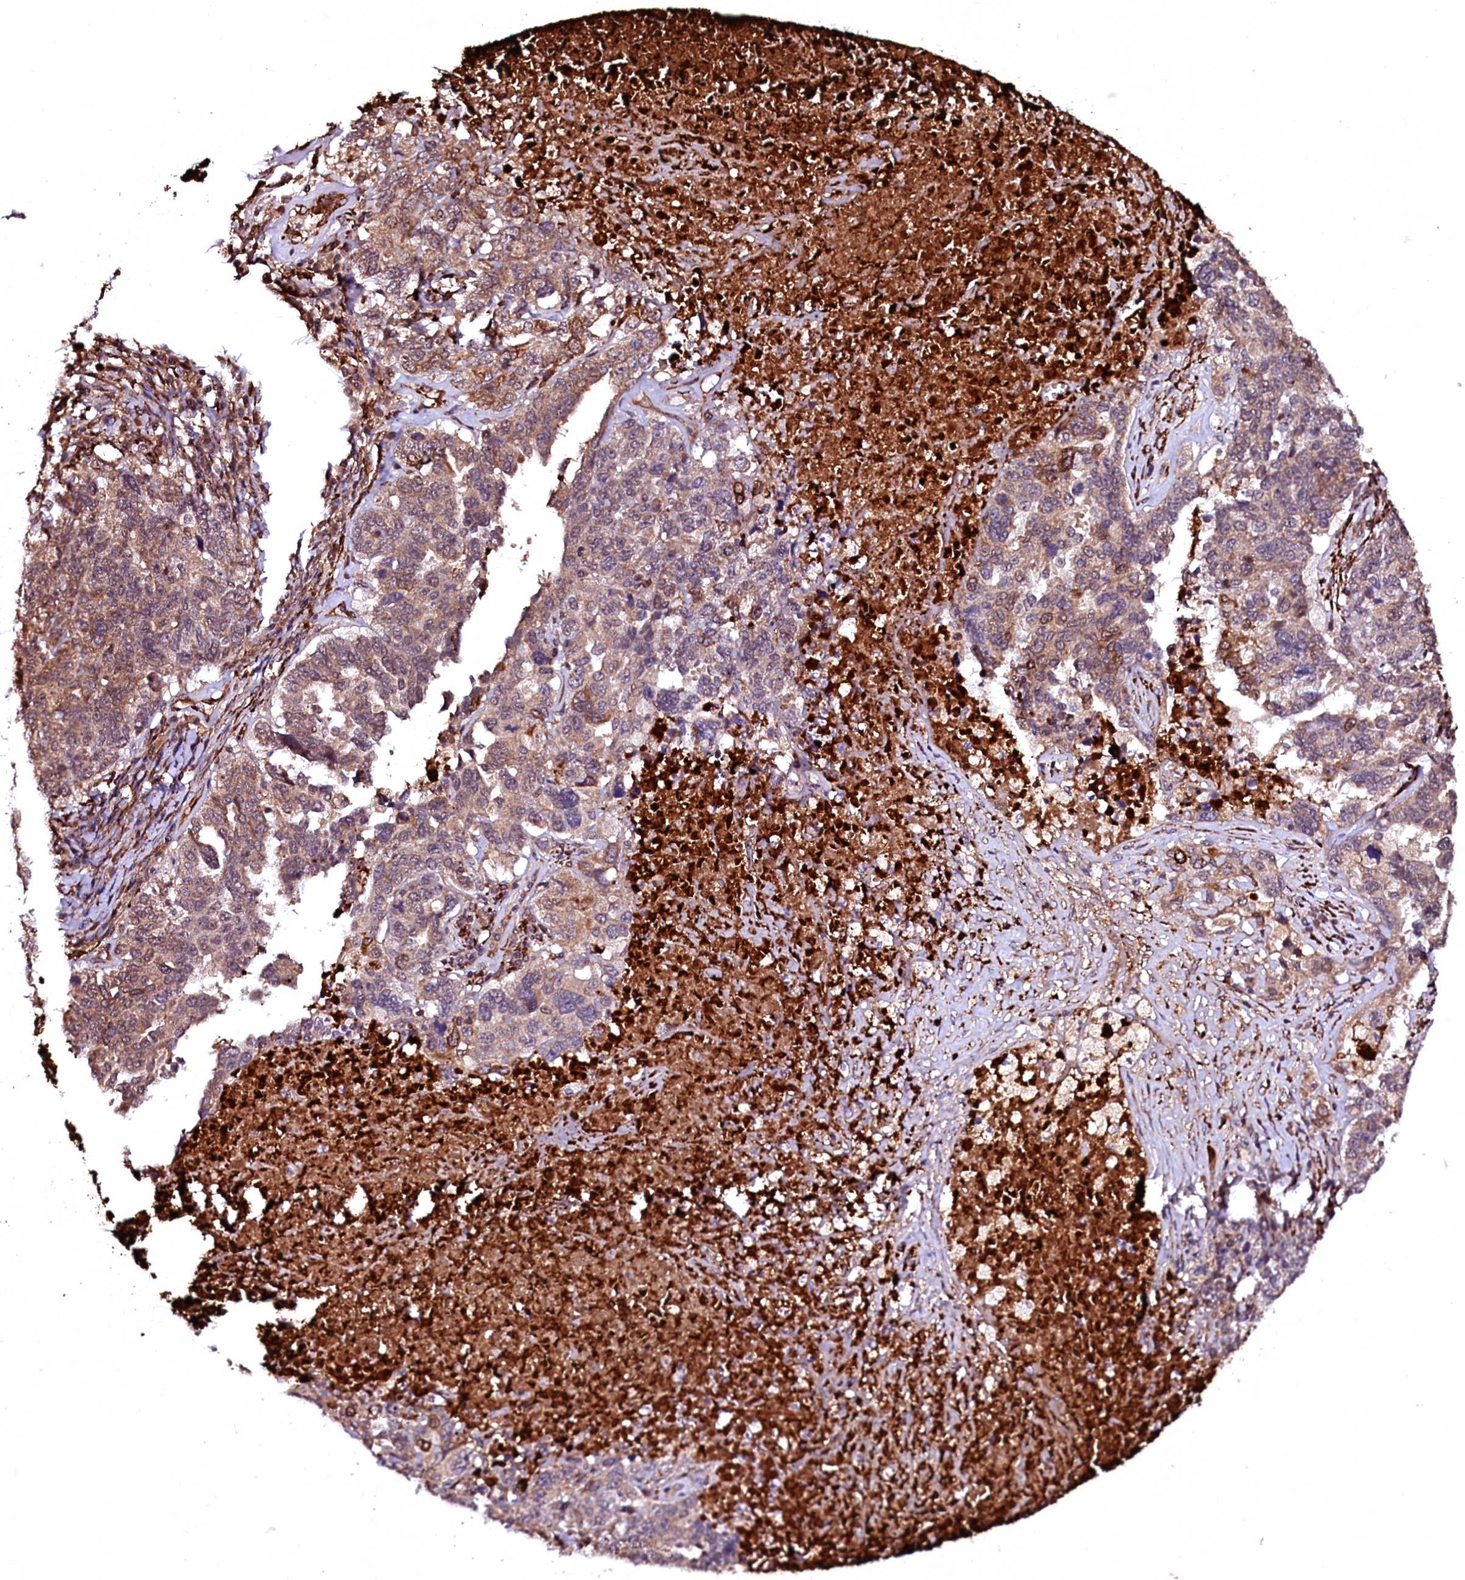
{"staining": {"intensity": "moderate", "quantity": "25%-75%", "location": "cytoplasmic/membranous"}, "tissue": "ovarian cancer", "cell_type": "Tumor cells", "image_type": "cancer", "snomed": [{"axis": "morphology", "description": "Carcinoma, endometroid"}, {"axis": "topography", "description": "Ovary"}], "caption": "Human ovarian cancer stained with a protein marker reveals moderate staining in tumor cells.", "gene": "N4BP1", "patient": {"sex": "female", "age": 62}}